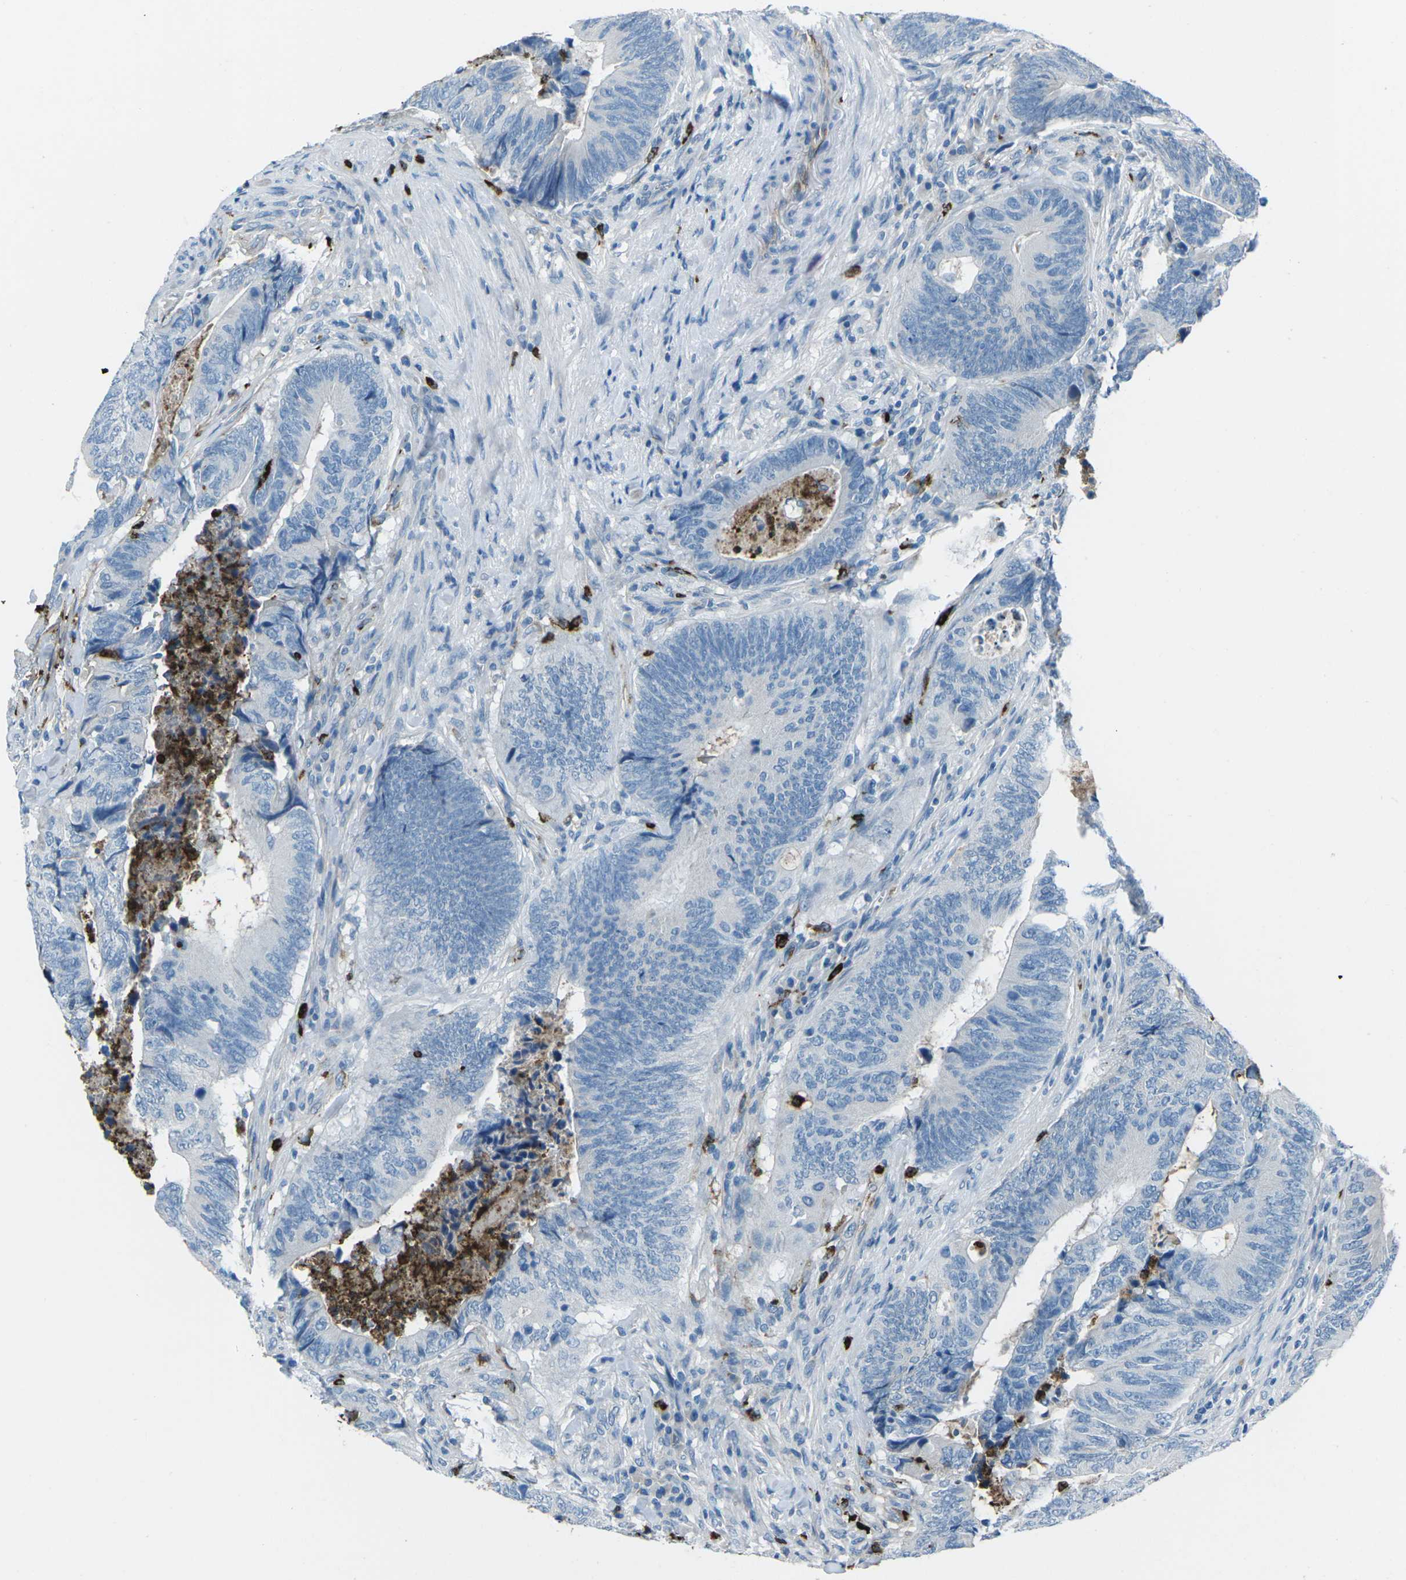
{"staining": {"intensity": "negative", "quantity": "none", "location": "none"}, "tissue": "colorectal cancer", "cell_type": "Tumor cells", "image_type": "cancer", "snomed": [{"axis": "morphology", "description": "Normal tissue, NOS"}, {"axis": "morphology", "description": "Adenocarcinoma, NOS"}, {"axis": "topography", "description": "Colon"}], "caption": "Protein analysis of colorectal adenocarcinoma shows no significant staining in tumor cells.", "gene": "FCN1", "patient": {"sex": "male", "age": 56}}